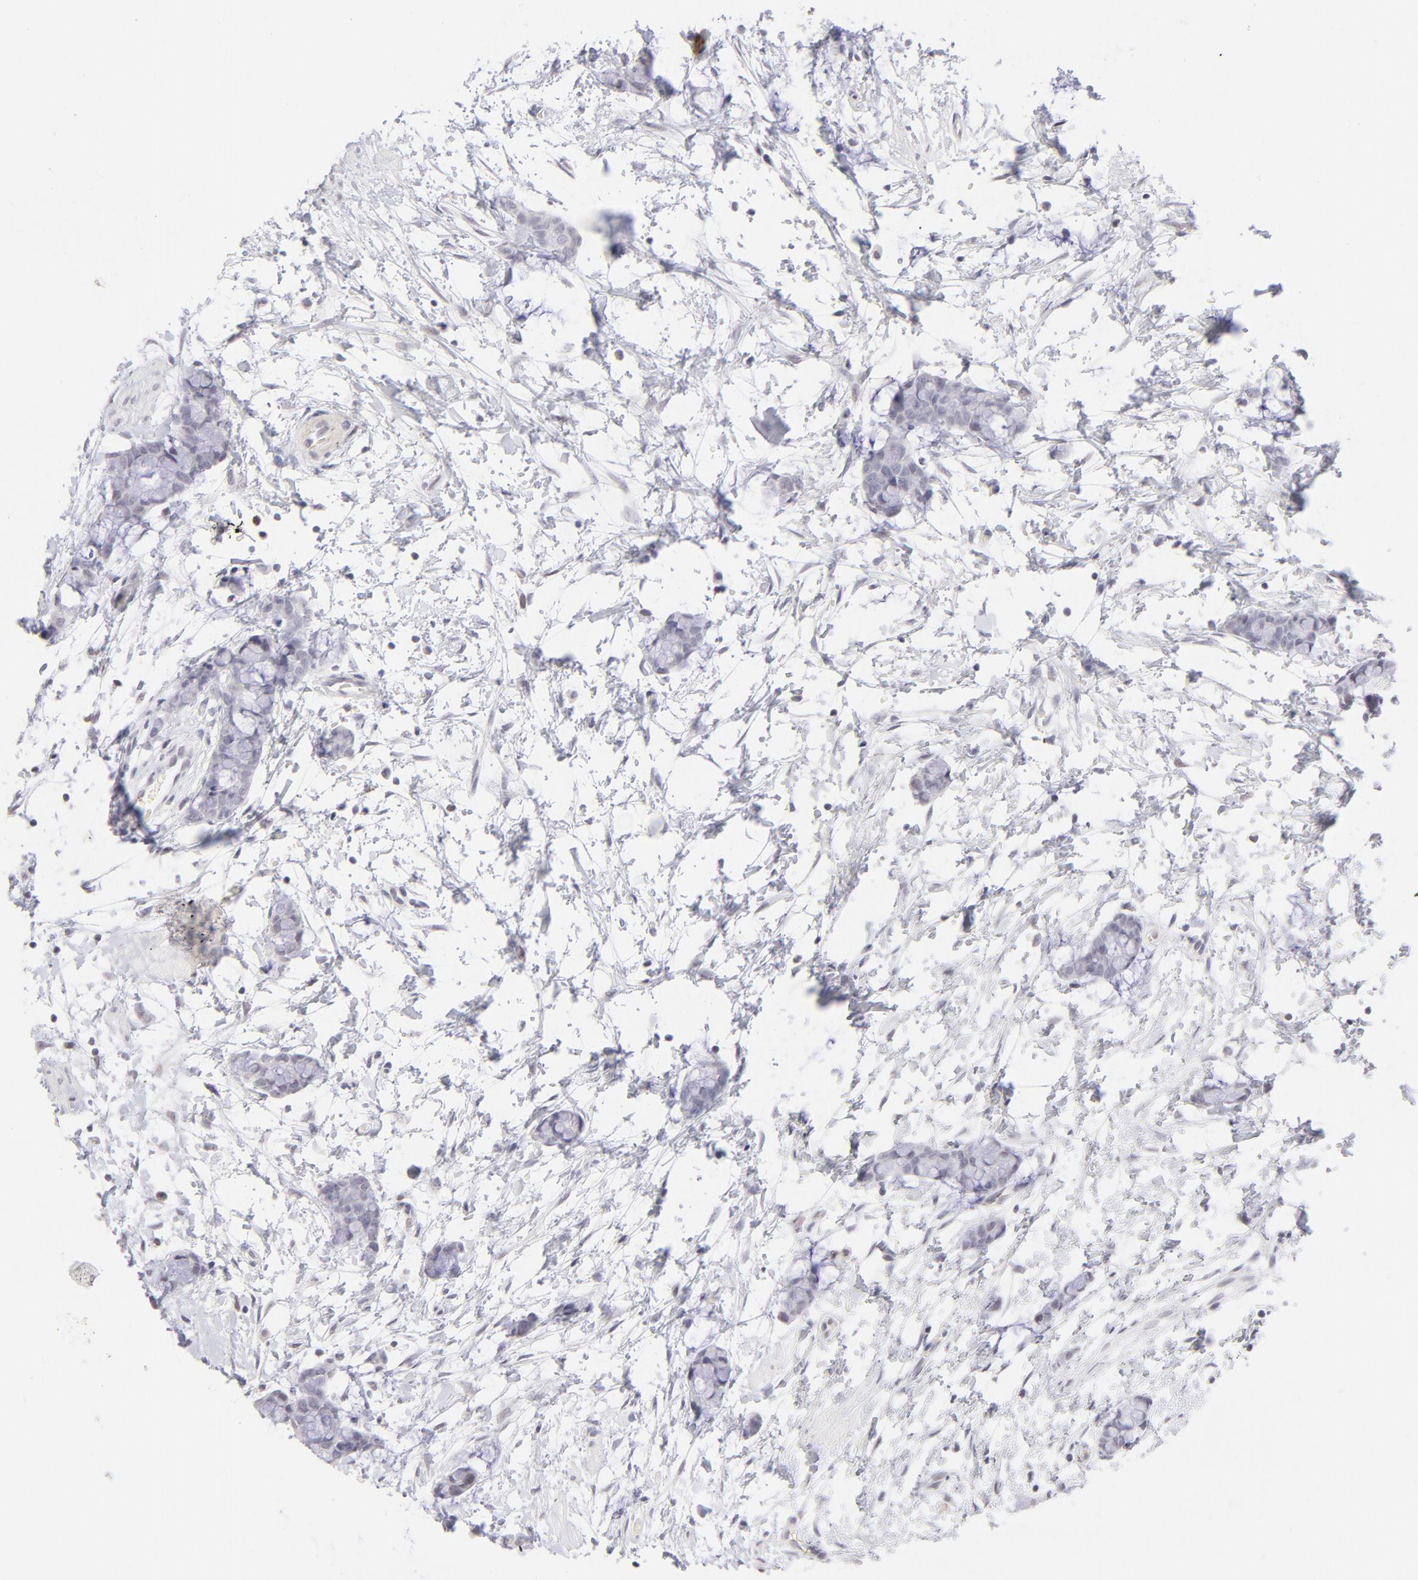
{"staining": {"intensity": "negative", "quantity": "none", "location": "none"}, "tissue": "colorectal cancer", "cell_type": "Tumor cells", "image_type": "cancer", "snomed": [{"axis": "morphology", "description": "Adenocarcinoma, NOS"}, {"axis": "topography", "description": "Colon"}], "caption": "A high-resolution image shows immunohistochemistry (IHC) staining of adenocarcinoma (colorectal), which reveals no significant positivity in tumor cells. Nuclei are stained in blue.", "gene": "LTB4R", "patient": {"sex": "male", "age": 14}}